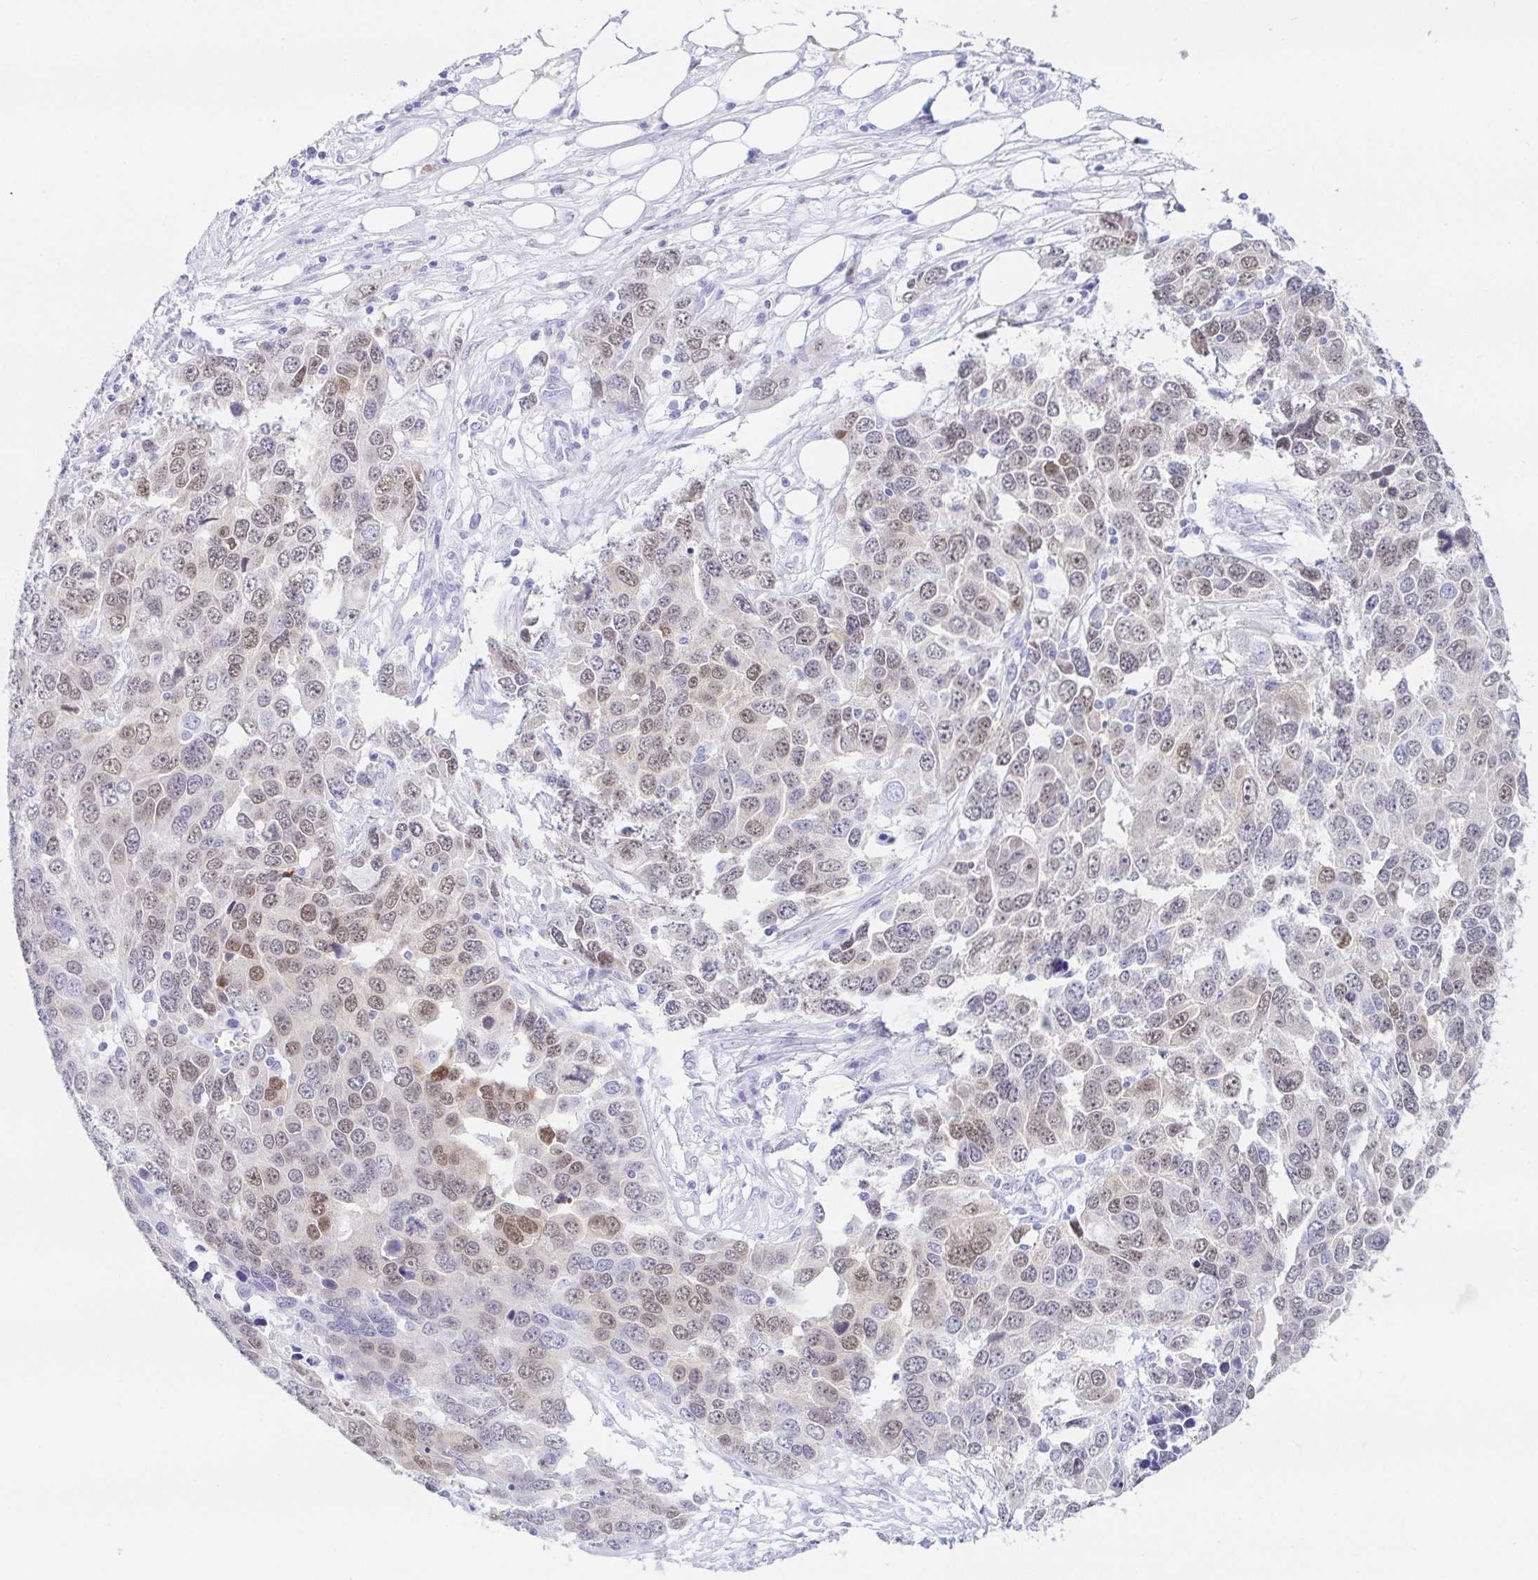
{"staining": {"intensity": "weak", "quantity": "25%-75%", "location": "nuclear"}, "tissue": "ovarian cancer", "cell_type": "Tumor cells", "image_type": "cancer", "snomed": [{"axis": "morphology", "description": "Cystadenocarcinoma, serous, NOS"}, {"axis": "topography", "description": "Ovary"}], "caption": "The immunohistochemical stain labels weak nuclear staining in tumor cells of ovarian serous cystadenocarcinoma tissue.", "gene": "PAX8", "patient": {"sex": "female", "age": 76}}